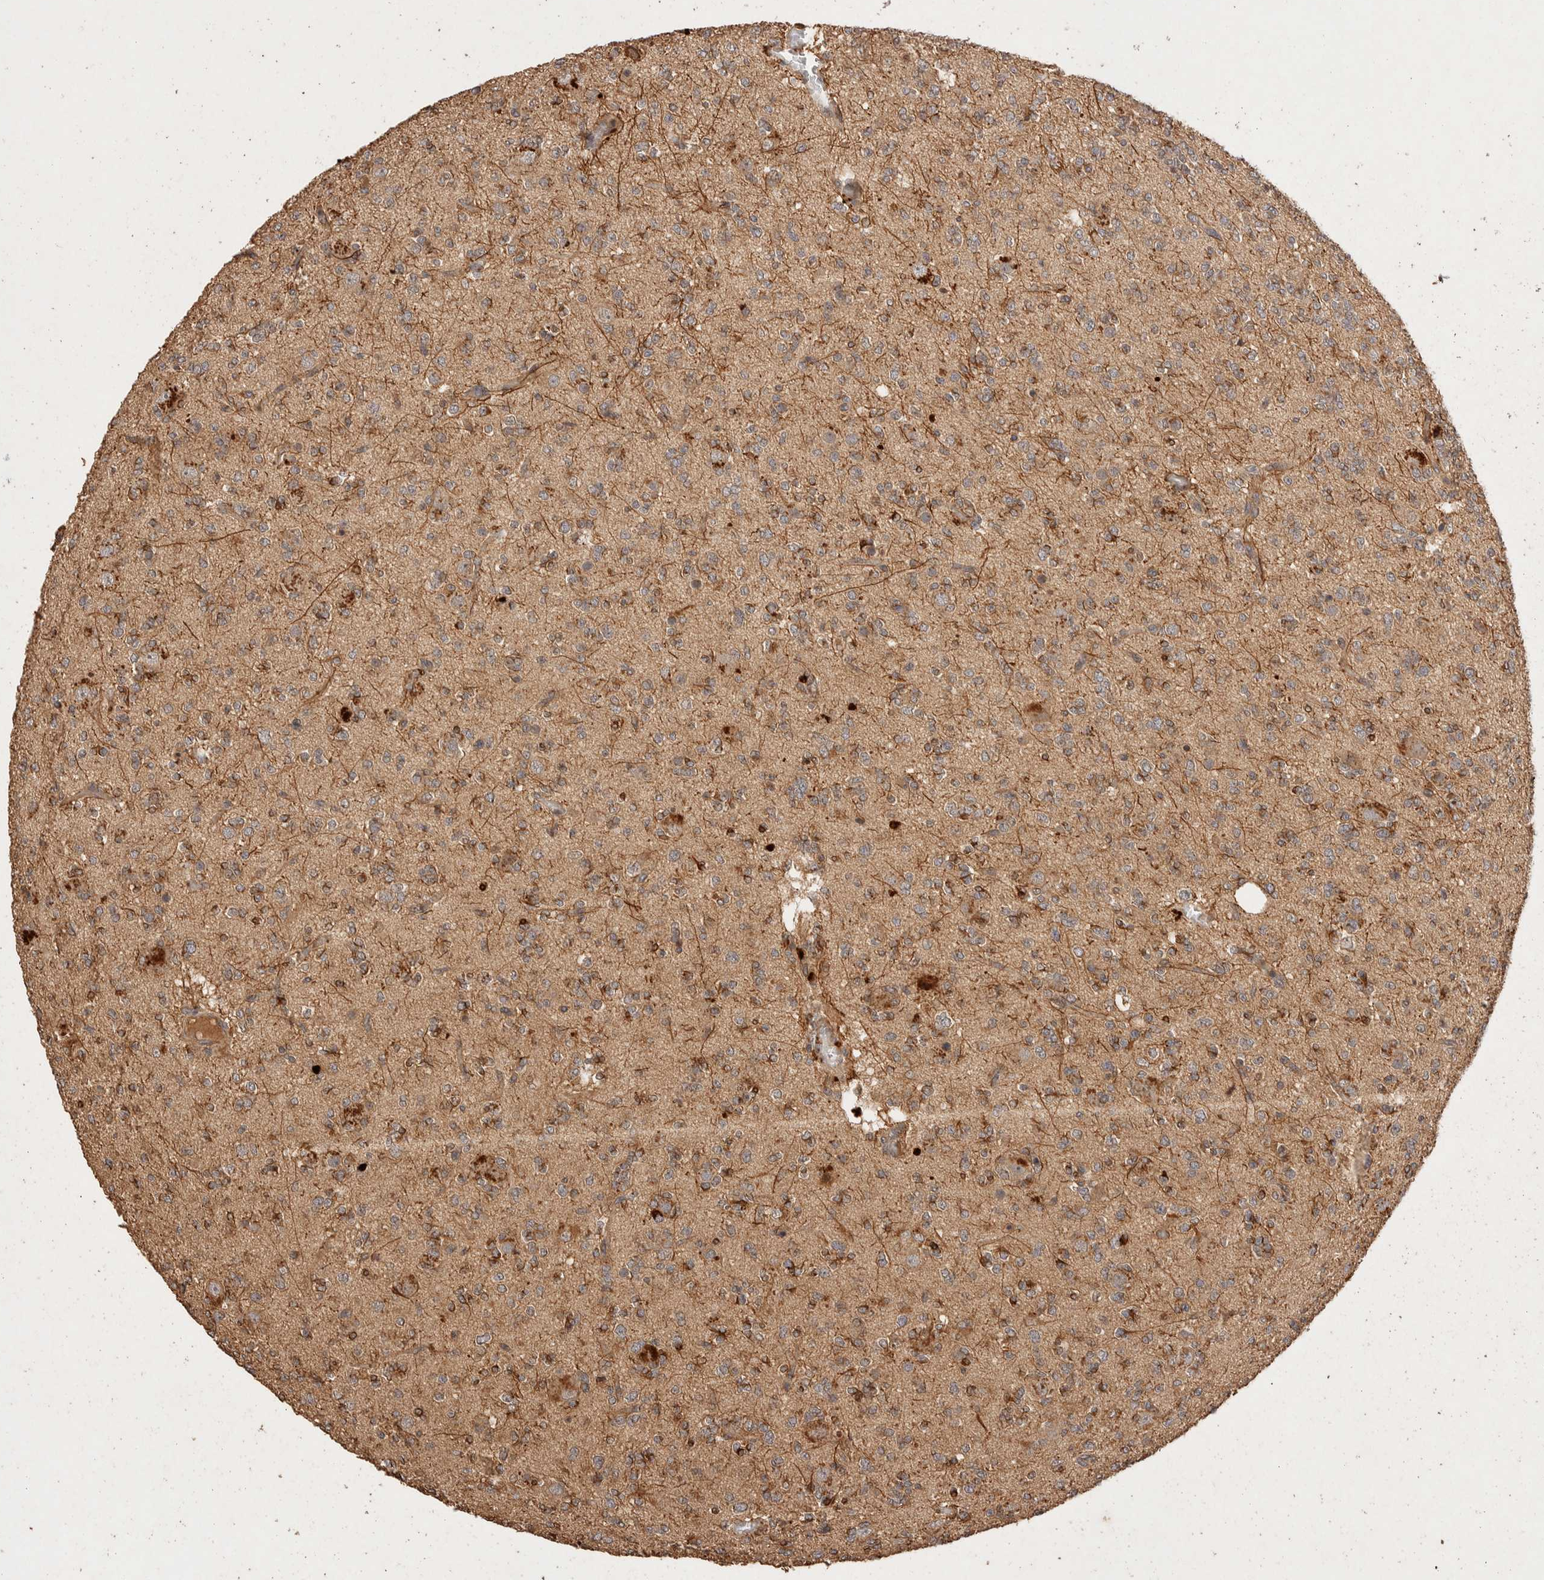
{"staining": {"intensity": "moderate", "quantity": ">75%", "location": "cytoplasmic/membranous"}, "tissue": "glioma", "cell_type": "Tumor cells", "image_type": "cancer", "snomed": [{"axis": "morphology", "description": "Glioma, malignant, Low grade"}, {"axis": "topography", "description": "Brain"}], "caption": "An image showing moderate cytoplasmic/membranous positivity in about >75% of tumor cells in glioma, as visualized by brown immunohistochemical staining.", "gene": "NSMAF", "patient": {"sex": "male", "age": 38}}